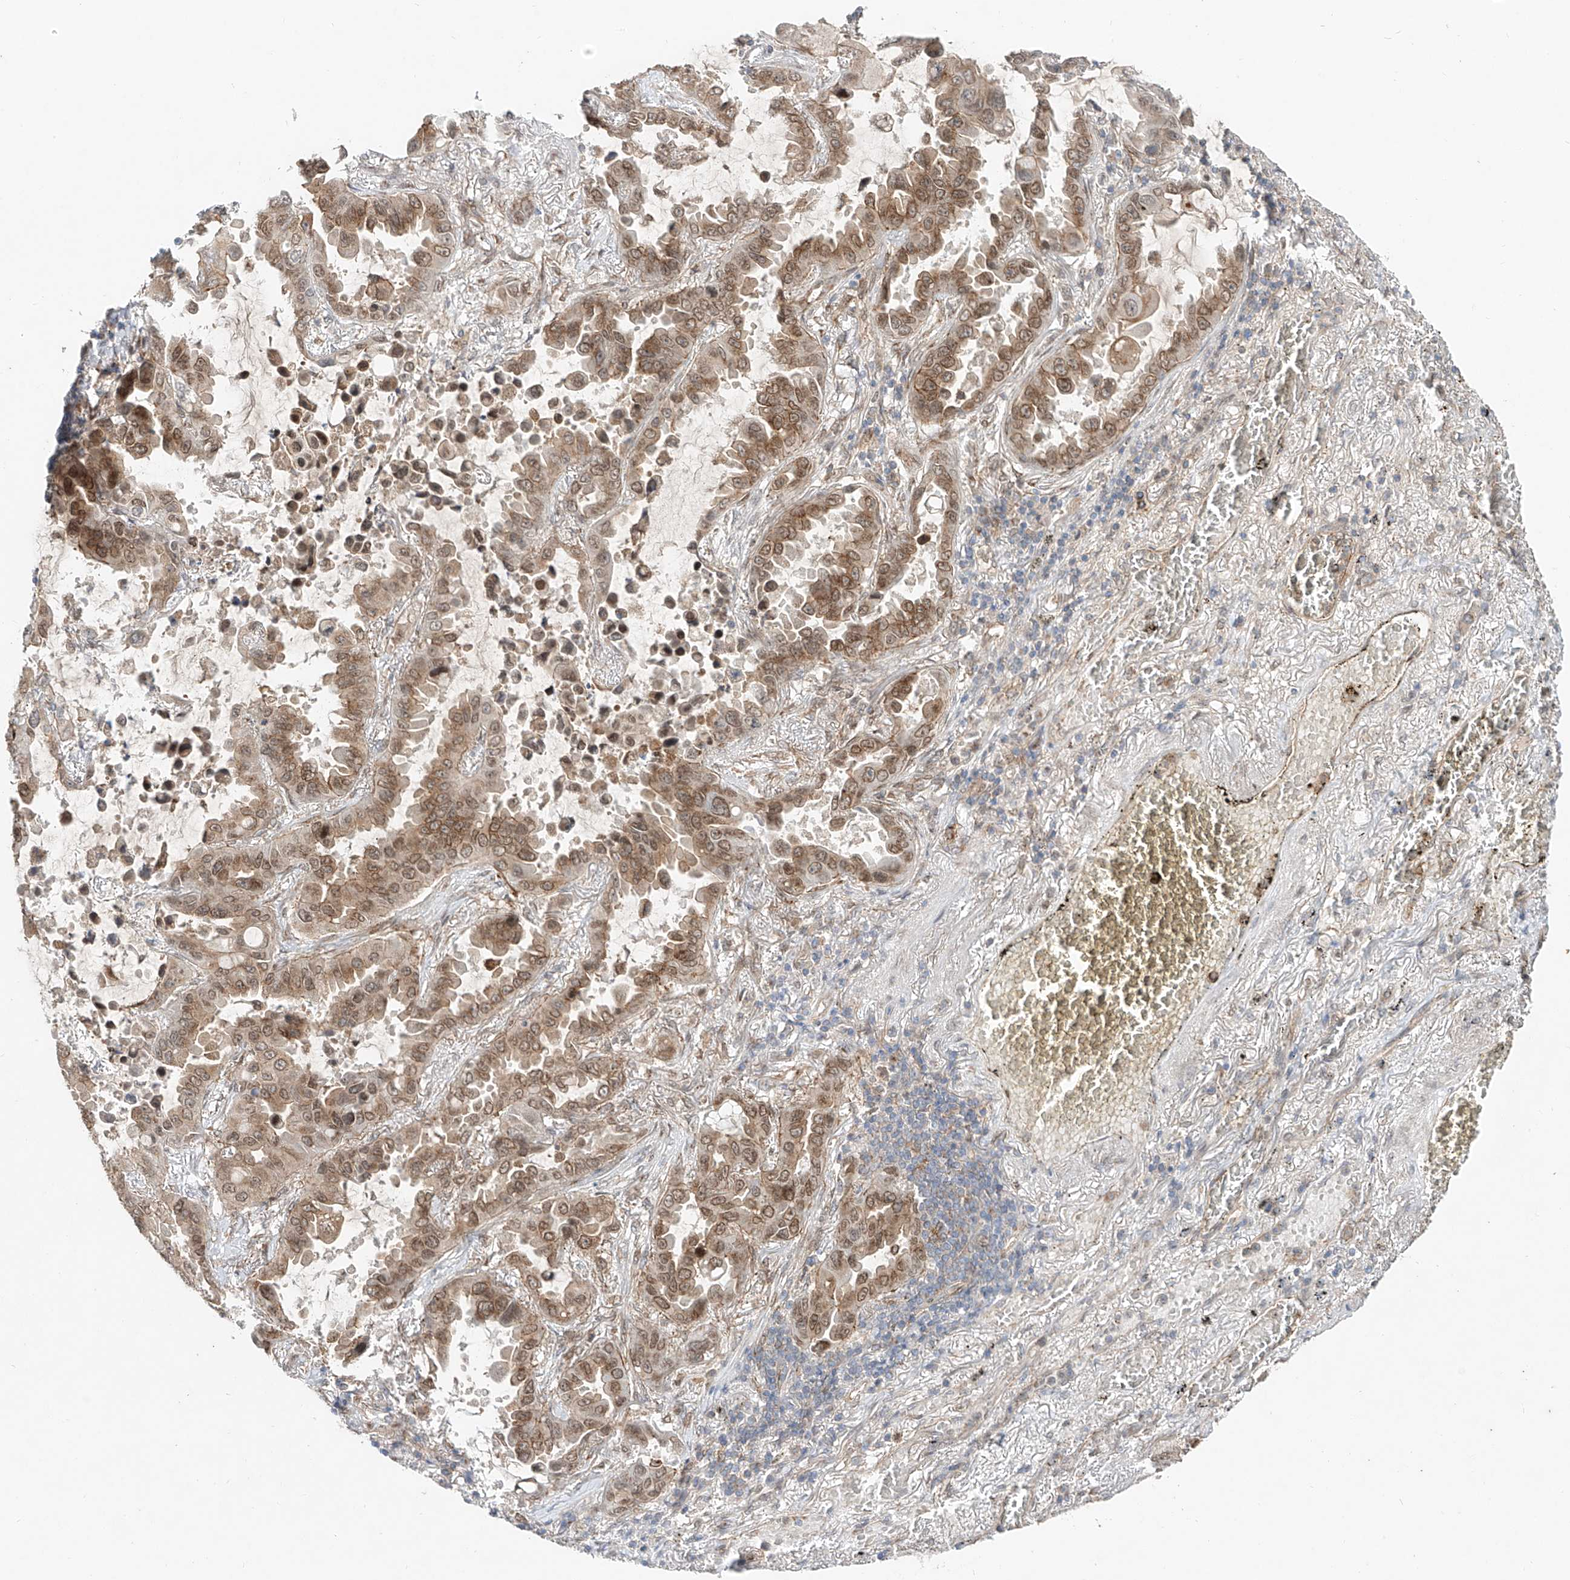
{"staining": {"intensity": "moderate", "quantity": ">75%", "location": "cytoplasmic/membranous,nuclear"}, "tissue": "lung cancer", "cell_type": "Tumor cells", "image_type": "cancer", "snomed": [{"axis": "morphology", "description": "Adenocarcinoma, NOS"}, {"axis": "topography", "description": "Lung"}], "caption": "Brown immunohistochemical staining in lung cancer (adenocarcinoma) exhibits moderate cytoplasmic/membranous and nuclear staining in about >75% of tumor cells. (IHC, brightfield microscopy, high magnification).", "gene": "CUX1", "patient": {"sex": "male", "age": 64}}